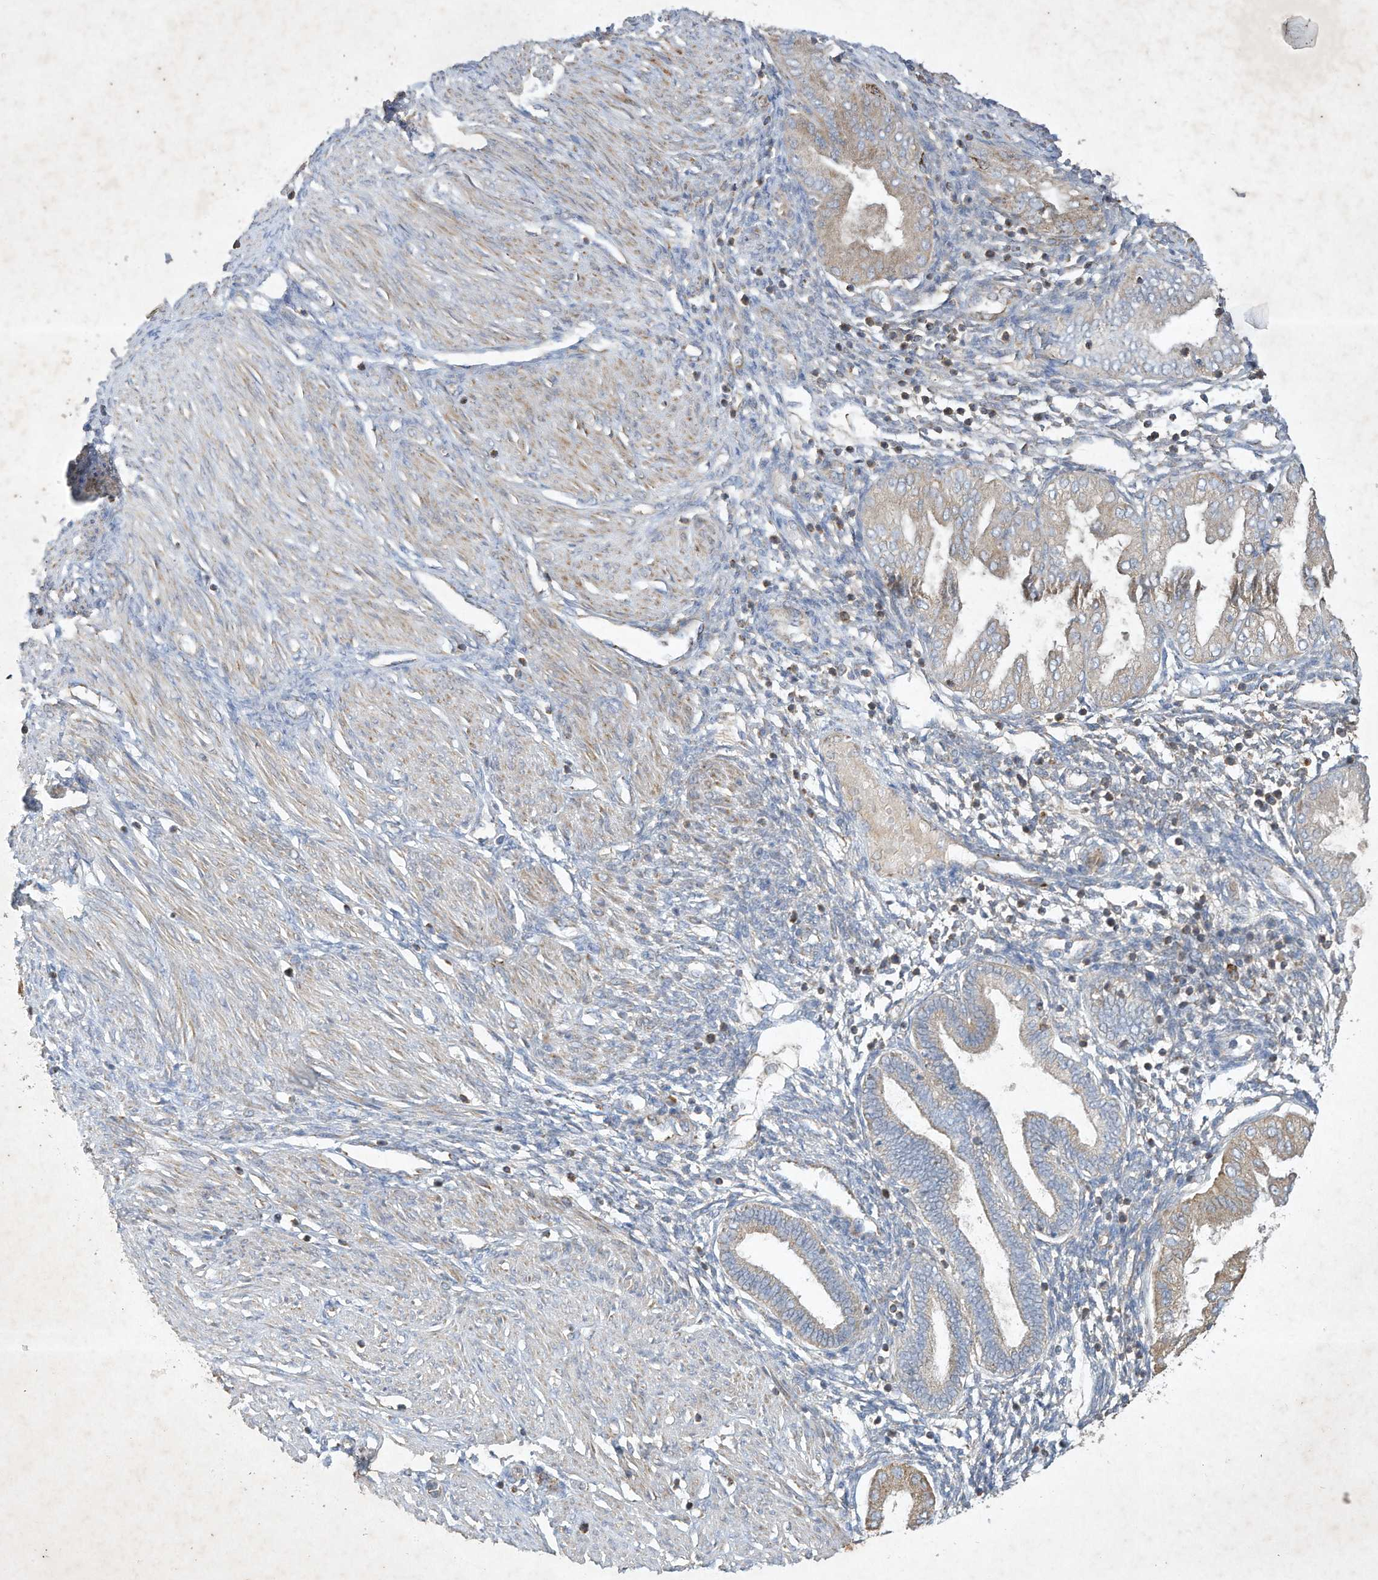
{"staining": {"intensity": "weak", "quantity": "<25%", "location": "cytoplasmic/membranous"}, "tissue": "endometrium", "cell_type": "Cells in endometrial stroma", "image_type": "normal", "snomed": [{"axis": "morphology", "description": "Normal tissue, NOS"}, {"axis": "topography", "description": "Endometrium"}], "caption": "The photomicrograph displays no significant staining in cells in endometrial stroma of endometrium.", "gene": "SYNJ2", "patient": {"sex": "female", "age": 53}}